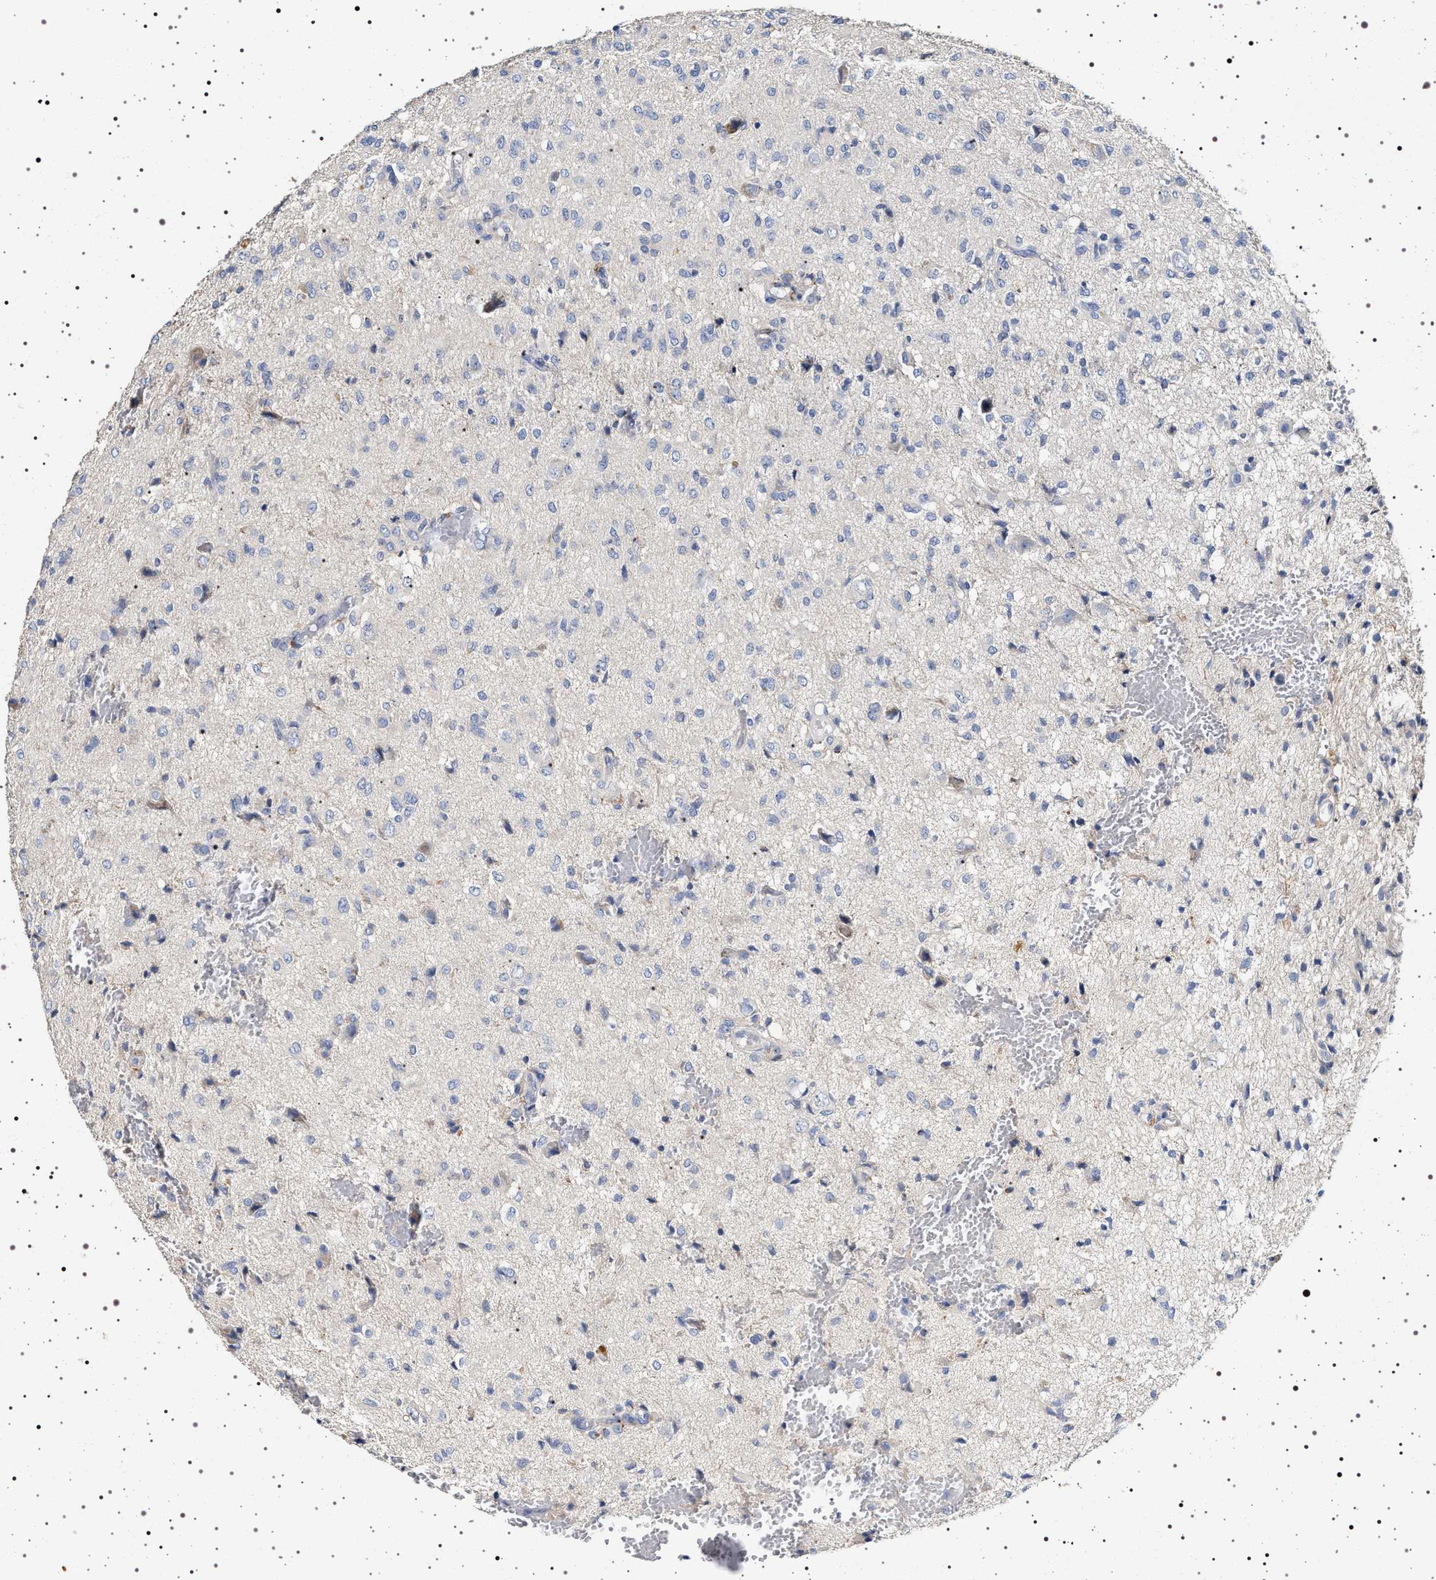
{"staining": {"intensity": "negative", "quantity": "none", "location": "none"}, "tissue": "glioma", "cell_type": "Tumor cells", "image_type": "cancer", "snomed": [{"axis": "morphology", "description": "Glioma, malignant, High grade"}, {"axis": "topography", "description": "Brain"}], "caption": "Immunohistochemical staining of malignant glioma (high-grade) demonstrates no significant expression in tumor cells. (DAB (3,3'-diaminobenzidine) immunohistochemistry, high magnification).", "gene": "NAALADL2", "patient": {"sex": "female", "age": 59}}